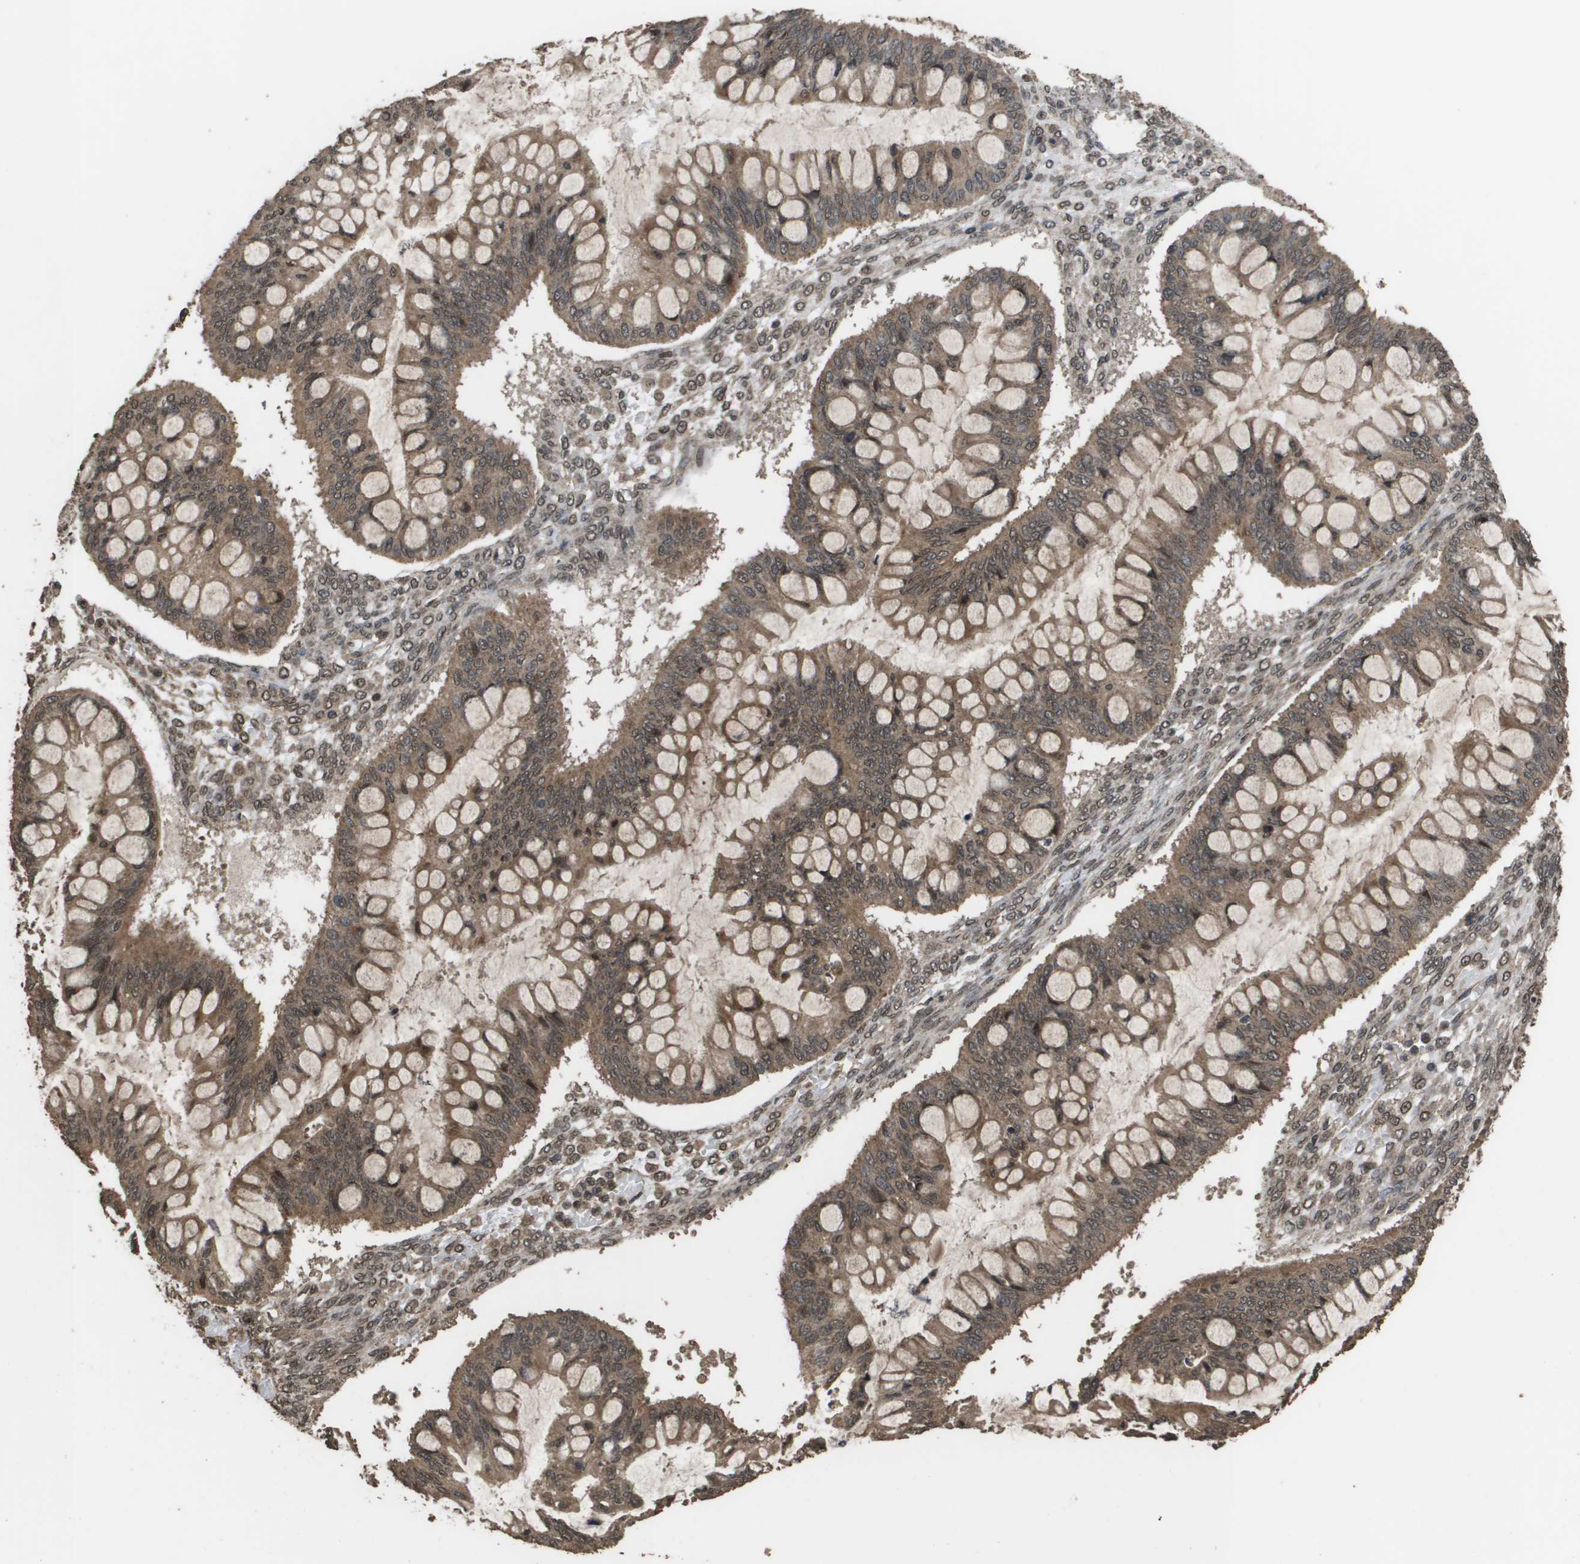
{"staining": {"intensity": "moderate", "quantity": ">75%", "location": "cytoplasmic/membranous"}, "tissue": "ovarian cancer", "cell_type": "Tumor cells", "image_type": "cancer", "snomed": [{"axis": "morphology", "description": "Cystadenocarcinoma, mucinous, NOS"}, {"axis": "topography", "description": "Ovary"}], "caption": "Immunohistochemistry micrograph of mucinous cystadenocarcinoma (ovarian) stained for a protein (brown), which reveals medium levels of moderate cytoplasmic/membranous positivity in approximately >75% of tumor cells.", "gene": "AXIN2", "patient": {"sex": "female", "age": 73}}